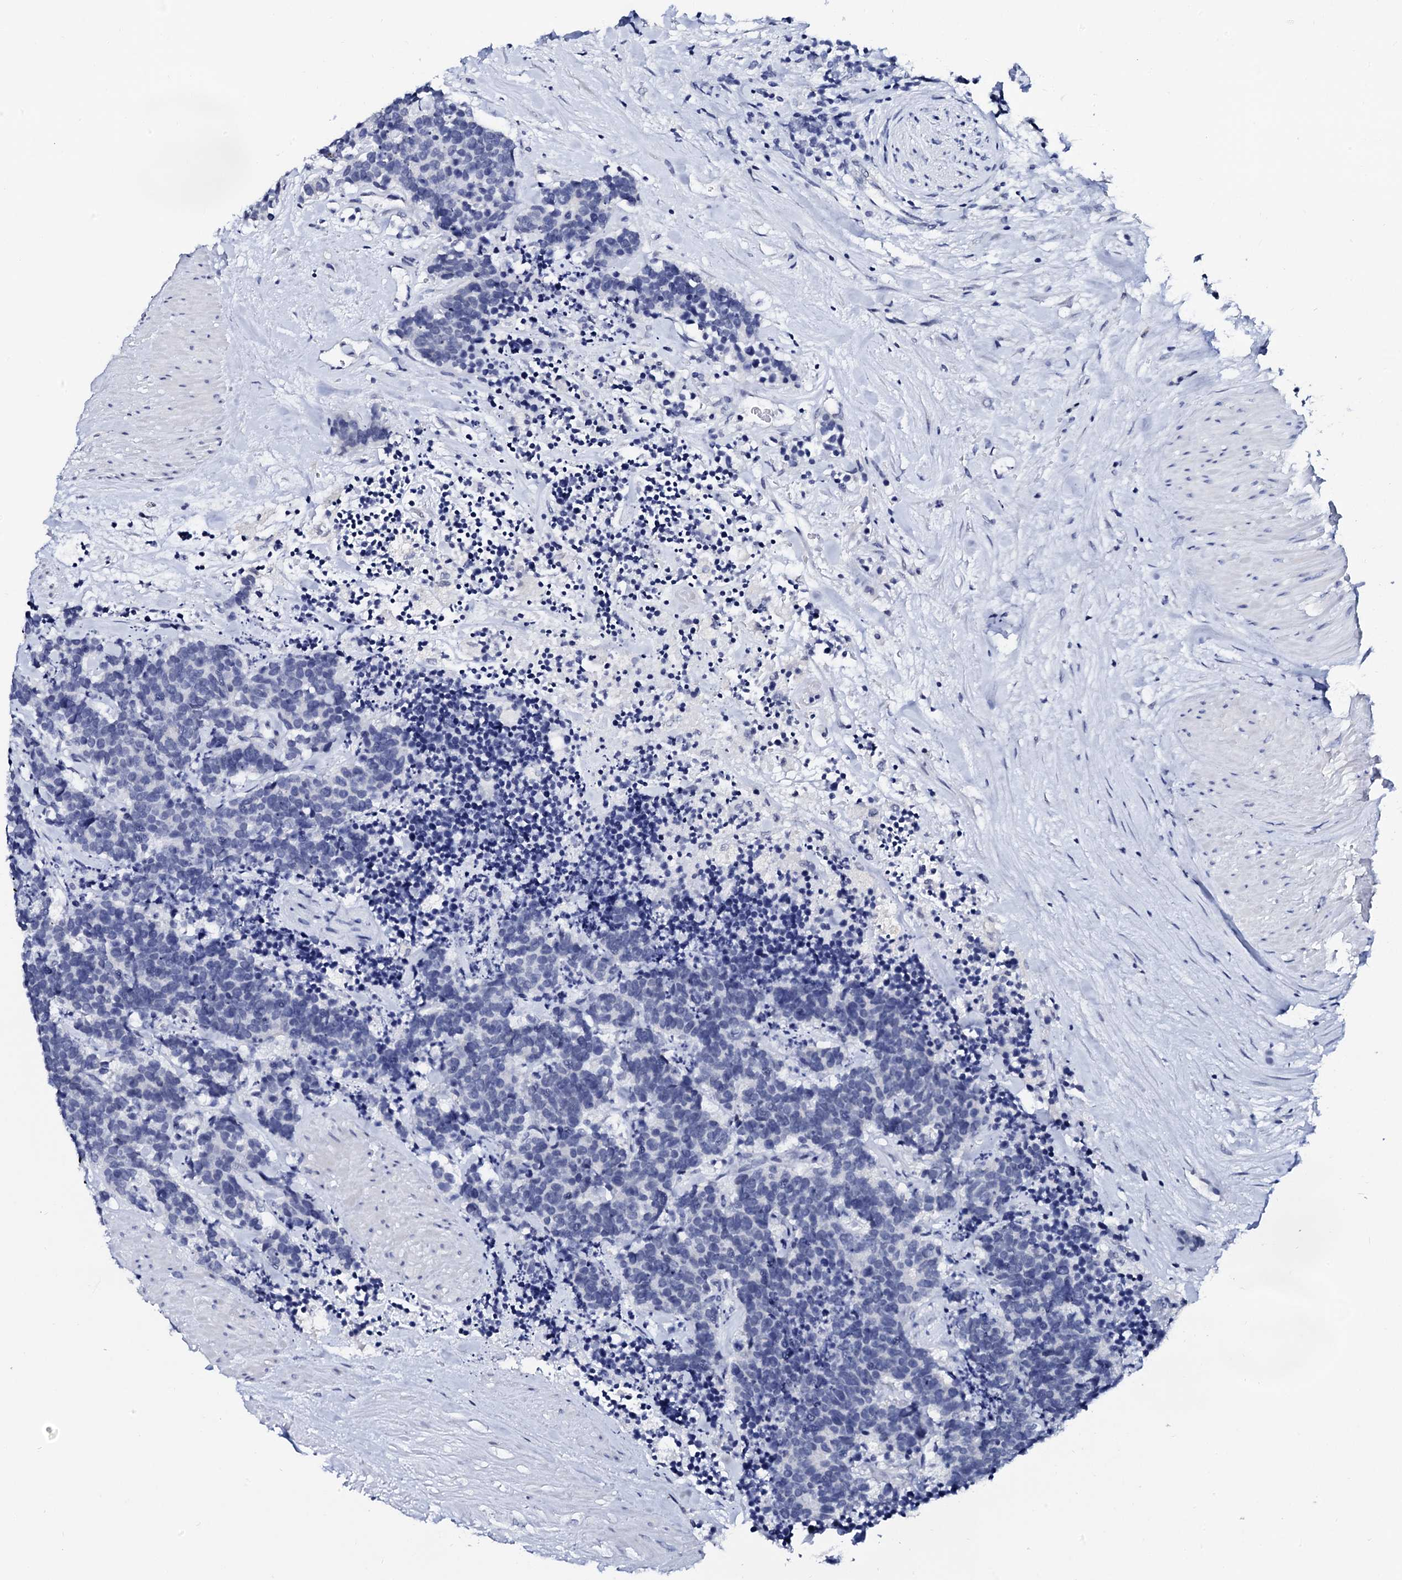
{"staining": {"intensity": "negative", "quantity": "none", "location": "none"}, "tissue": "carcinoid", "cell_type": "Tumor cells", "image_type": "cancer", "snomed": [{"axis": "morphology", "description": "Carcinoma, NOS"}, {"axis": "morphology", "description": "Carcinoid, malignant, NOS"}, {"axis": "topography", "description": "Urinary bladder"}], "caption": "The histopathology image exhibits no staining of tumor cells in carcinoid. (Brightfield microscopy of DAB immunohistochemistry at high magnification).", "gene": "SPATA19", "patient": {"sex": "male", "age": 57}}